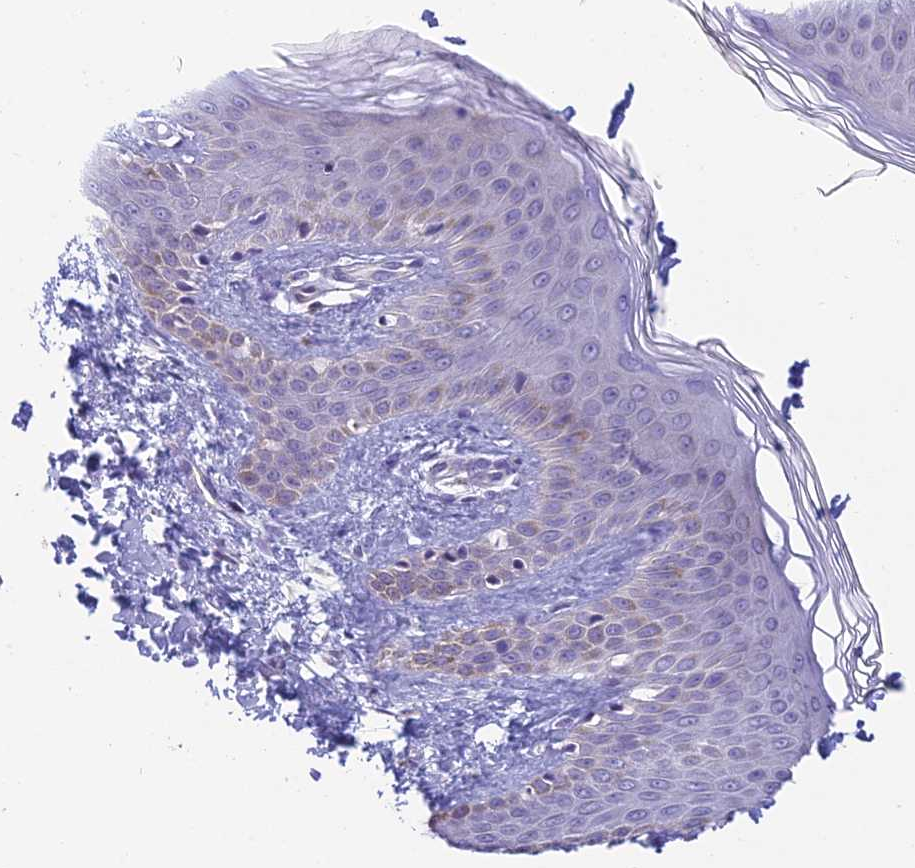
{"staining": {"intensity": "negative", "quantity": "none", "location": "none"}, "tissue": "skin", "cell_type": "Fibroblasts", "image_type": "normal", "snomed": [{"axis": "morphology", "description": "Normal tissue, NOS"}, {"axis": "topography", "description": "Skin"}], "caption": "The photomicrograph demonstrates no staining of fibroblasts in normal skin.", "gene": "CFAP206", "patient": {"sex": "male", "age": 36}}